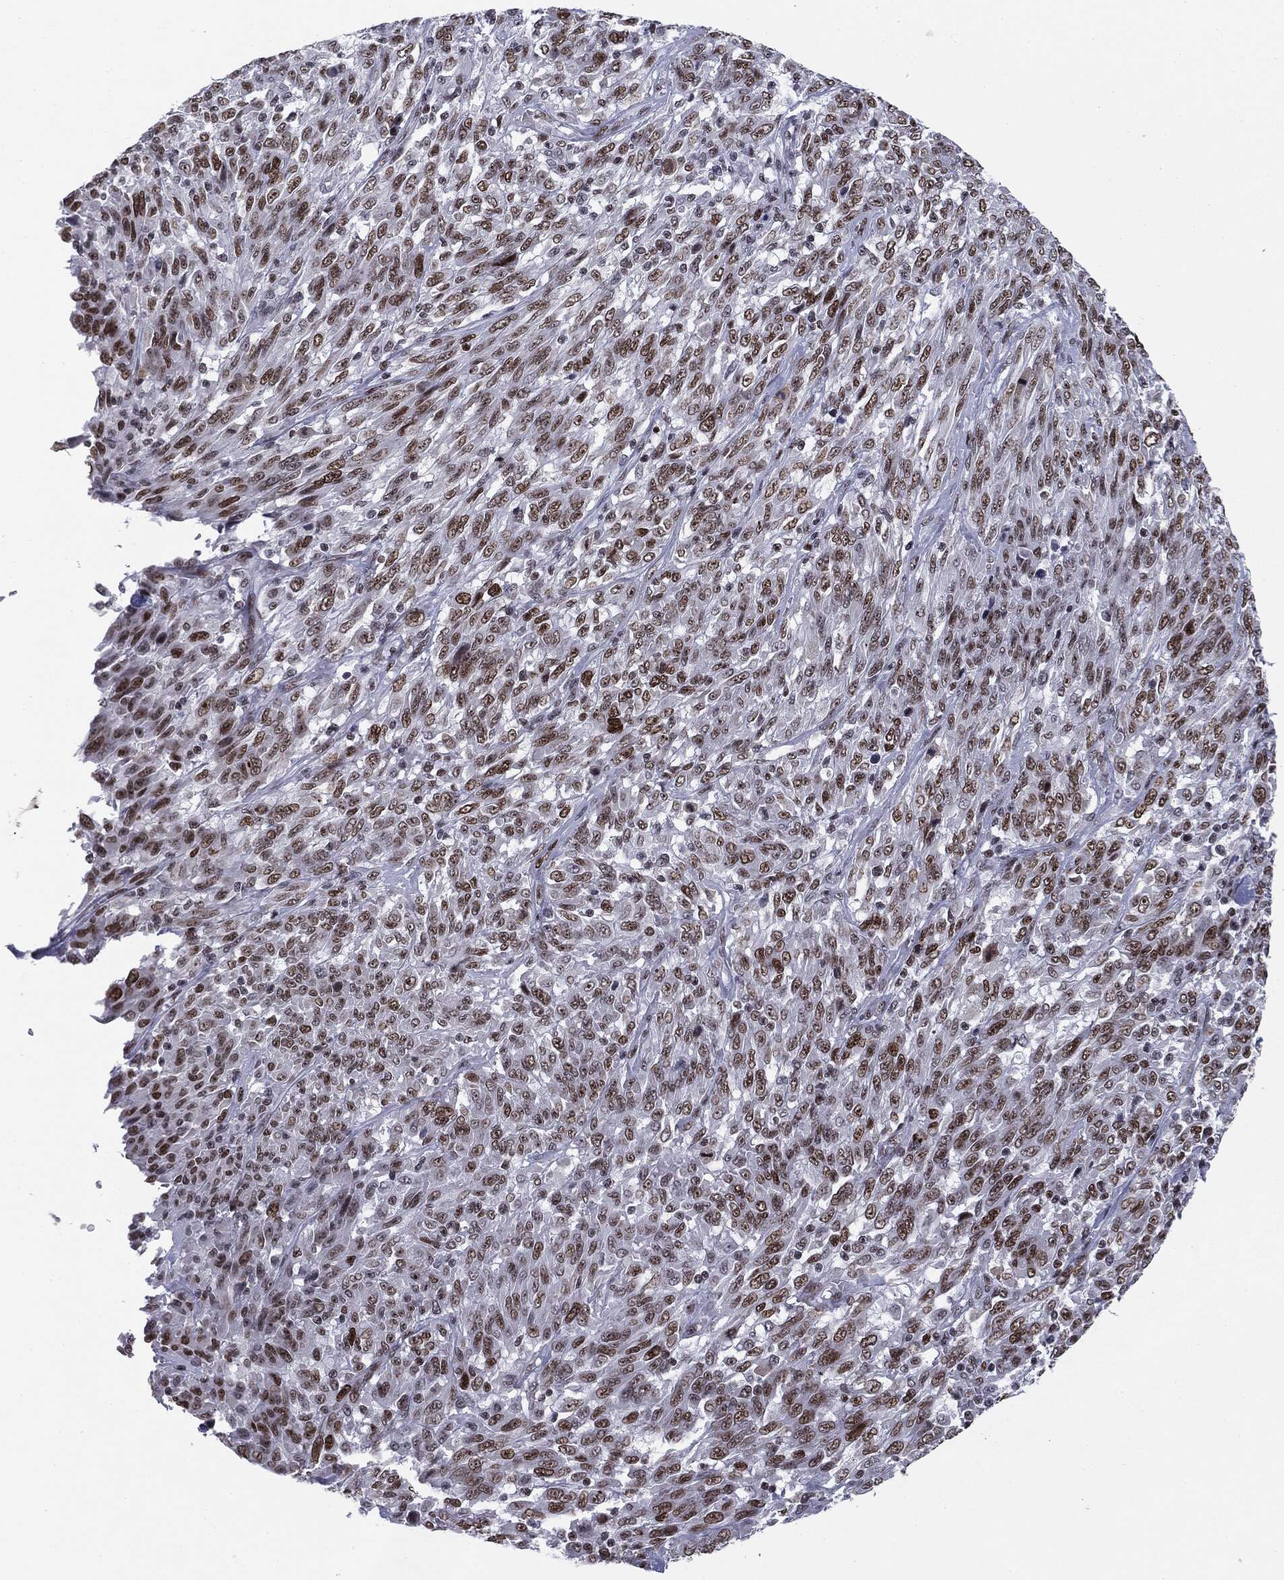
{"staining": {"intensity": "strong", "quantity": ">75%", "location": "nuclear"}, "tissue": "melanoma", "cell_type": "Tumor cells", "image_type": "cancer", "snomed": [{"axis": "morphology", "description": "Malignant melanoma, NOS"}, {"axis": "topography", "description": "Skin"}], "caption": "The photomicrograph shows staining of melanoma, revealing strong nuclear protein expression (brown color) within tumor cells.", "gene": "MDC1", "patient": {"sex": "female", "age": 91}}